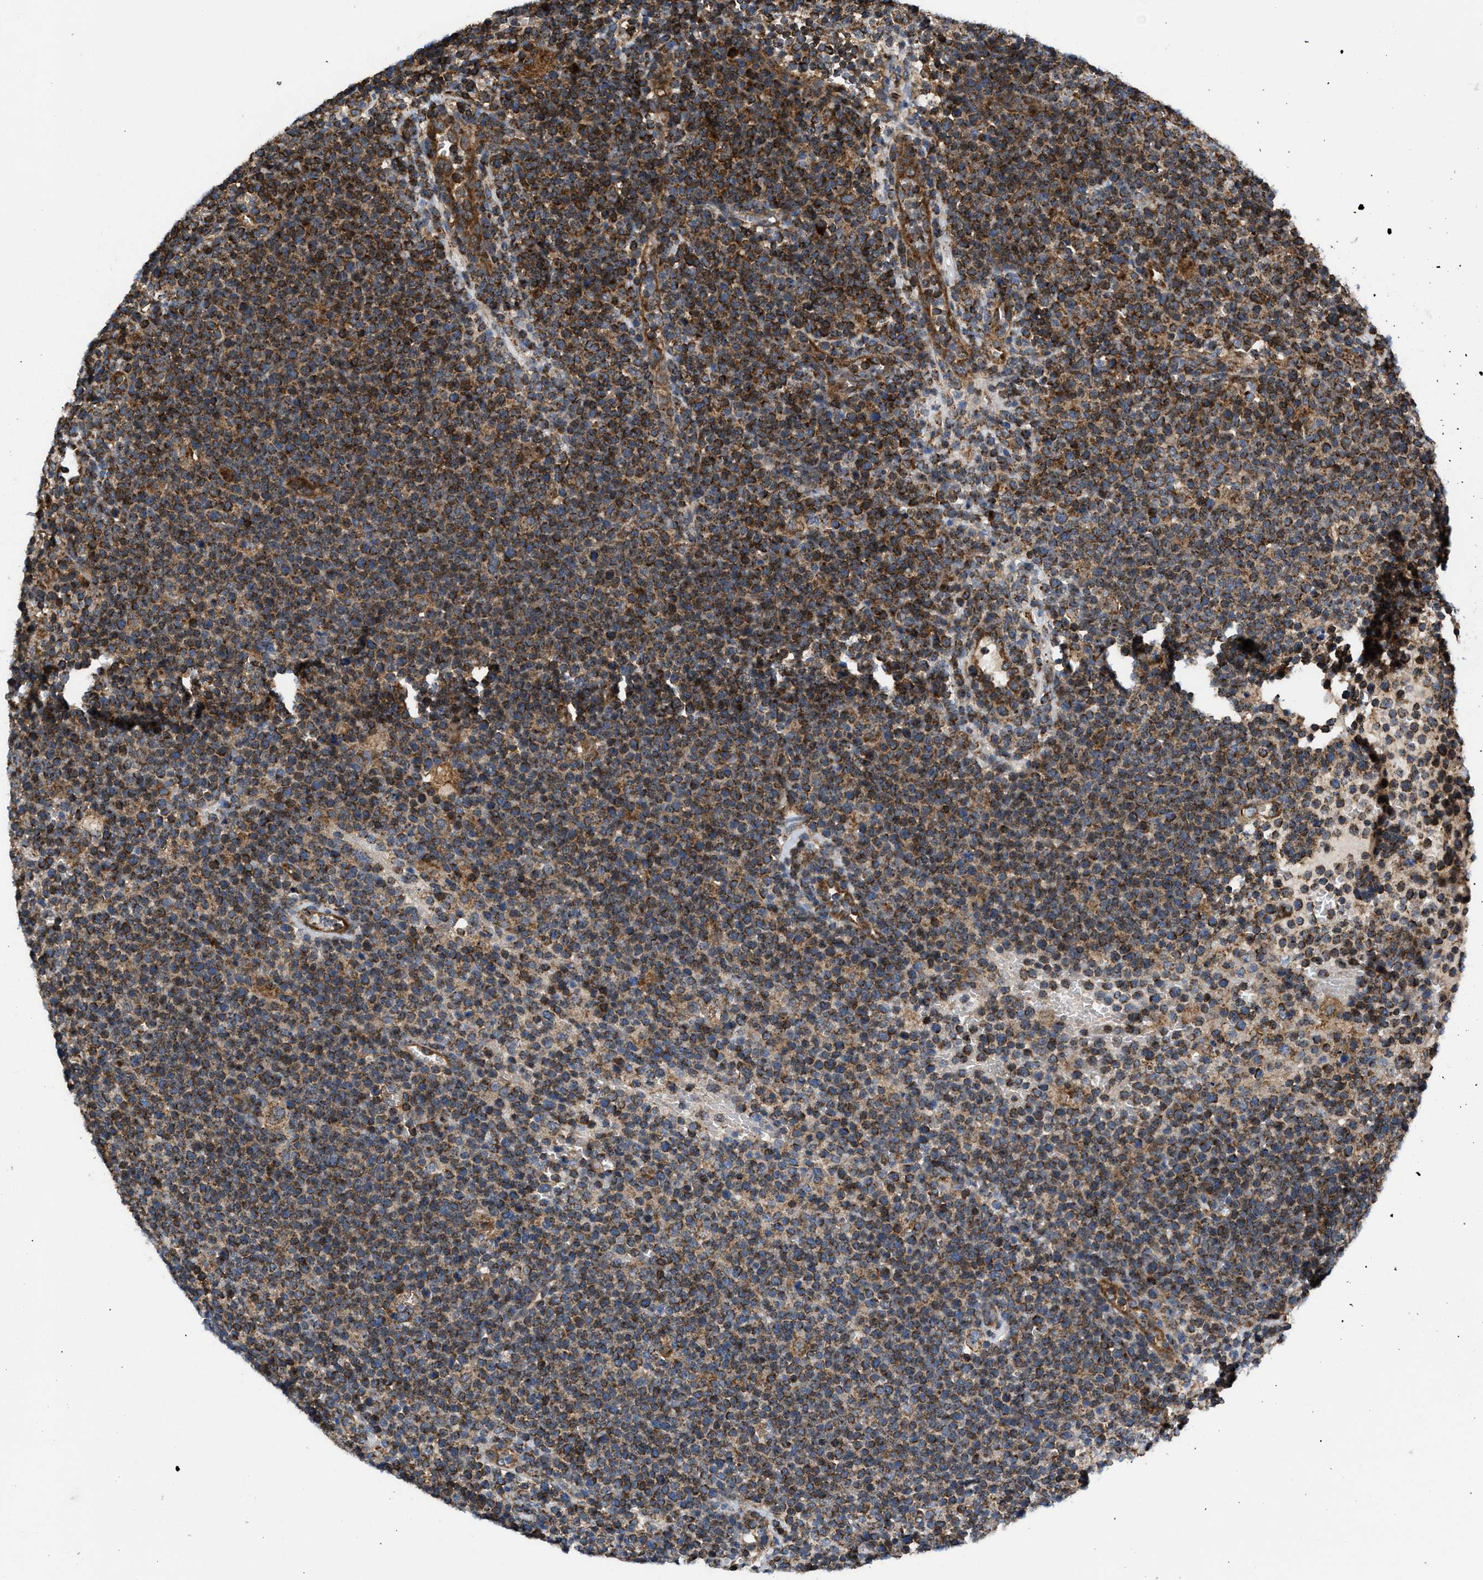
{"staining": {"intensity": "strong", "quantity": ">75%", "location": "cytoplasmic/membranous"}, "tissue": "lymphoma", "cell_type": "Tumor cells", "image_type": "cancer", "snomed": [{"axis": "morphology", "description": "Malignant lymphoma, non-Hodgkin's type, High grade"}, {"axis": "topography", "description": "Lymph node"}], "caption": "Human high-grade malignant lymphoma, non-Hodgkin's type stained with a brown dye reveals strong cytoplasmic/membranous positive expression in about >75% of tumor cells.", "gene": "OPTN", "patient": {"sex": "male", "age": 61}}